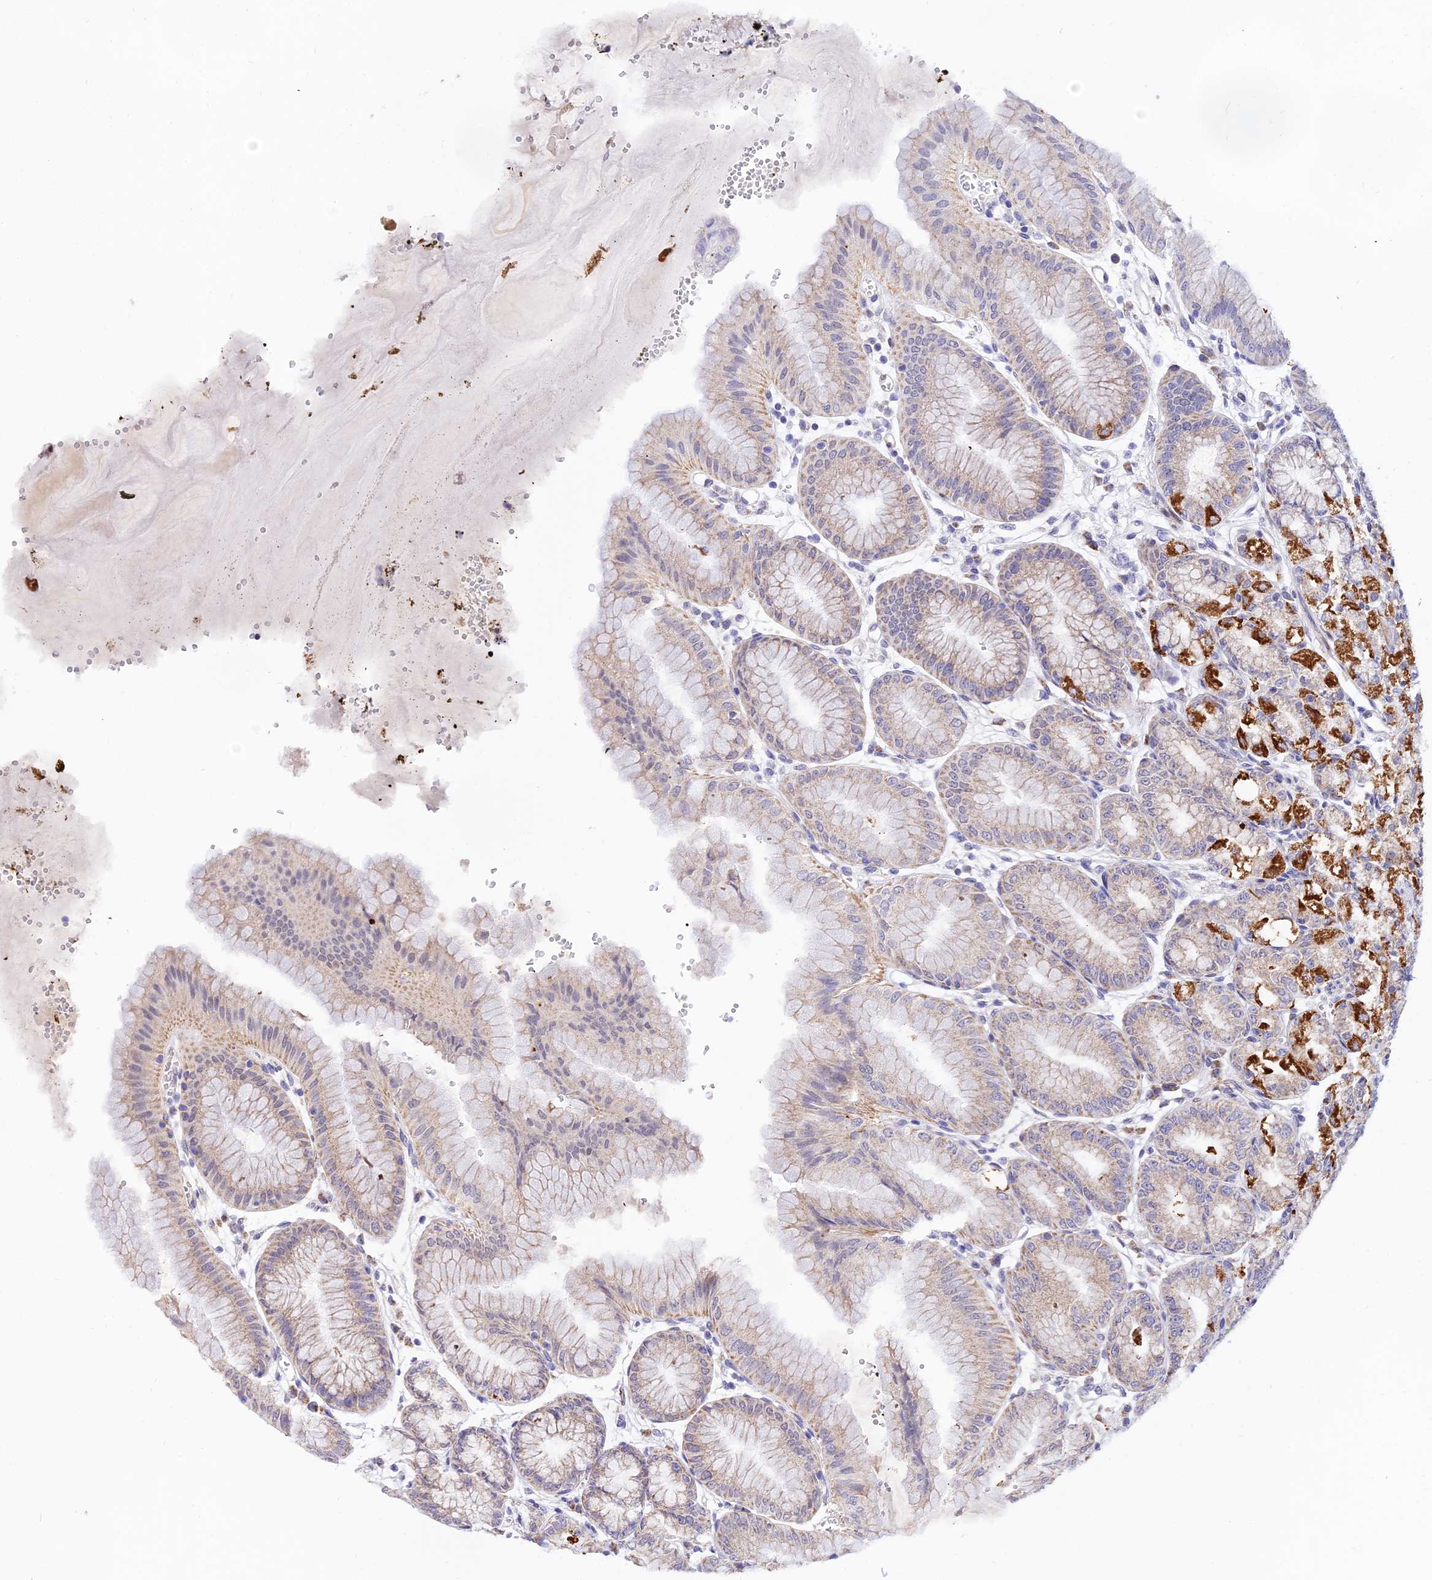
{"staining": {"intensity": "strong", "quantity": "<25%", "location": "cytoplasmic/membranous"}, "tissue": "stomach", "cell_type": "Glandular cells", "image_type": "normal", "snomed": [{"axis": "morphology", "description": "Normal tissue, NOS"}, {"axis": "topography", "description": "Stomach, lower"}], "caption": "IHC image of unremarkable stomach: human stomach stained using IHC displays medium levels of strong protein expression localized specifically in the cytoplasmic/membranous of glandular cells, appearing as a cytoplasmic/membranous brown color.", "gene": "ATP5PB", "patient": {"sex": "male", "age": 71}}